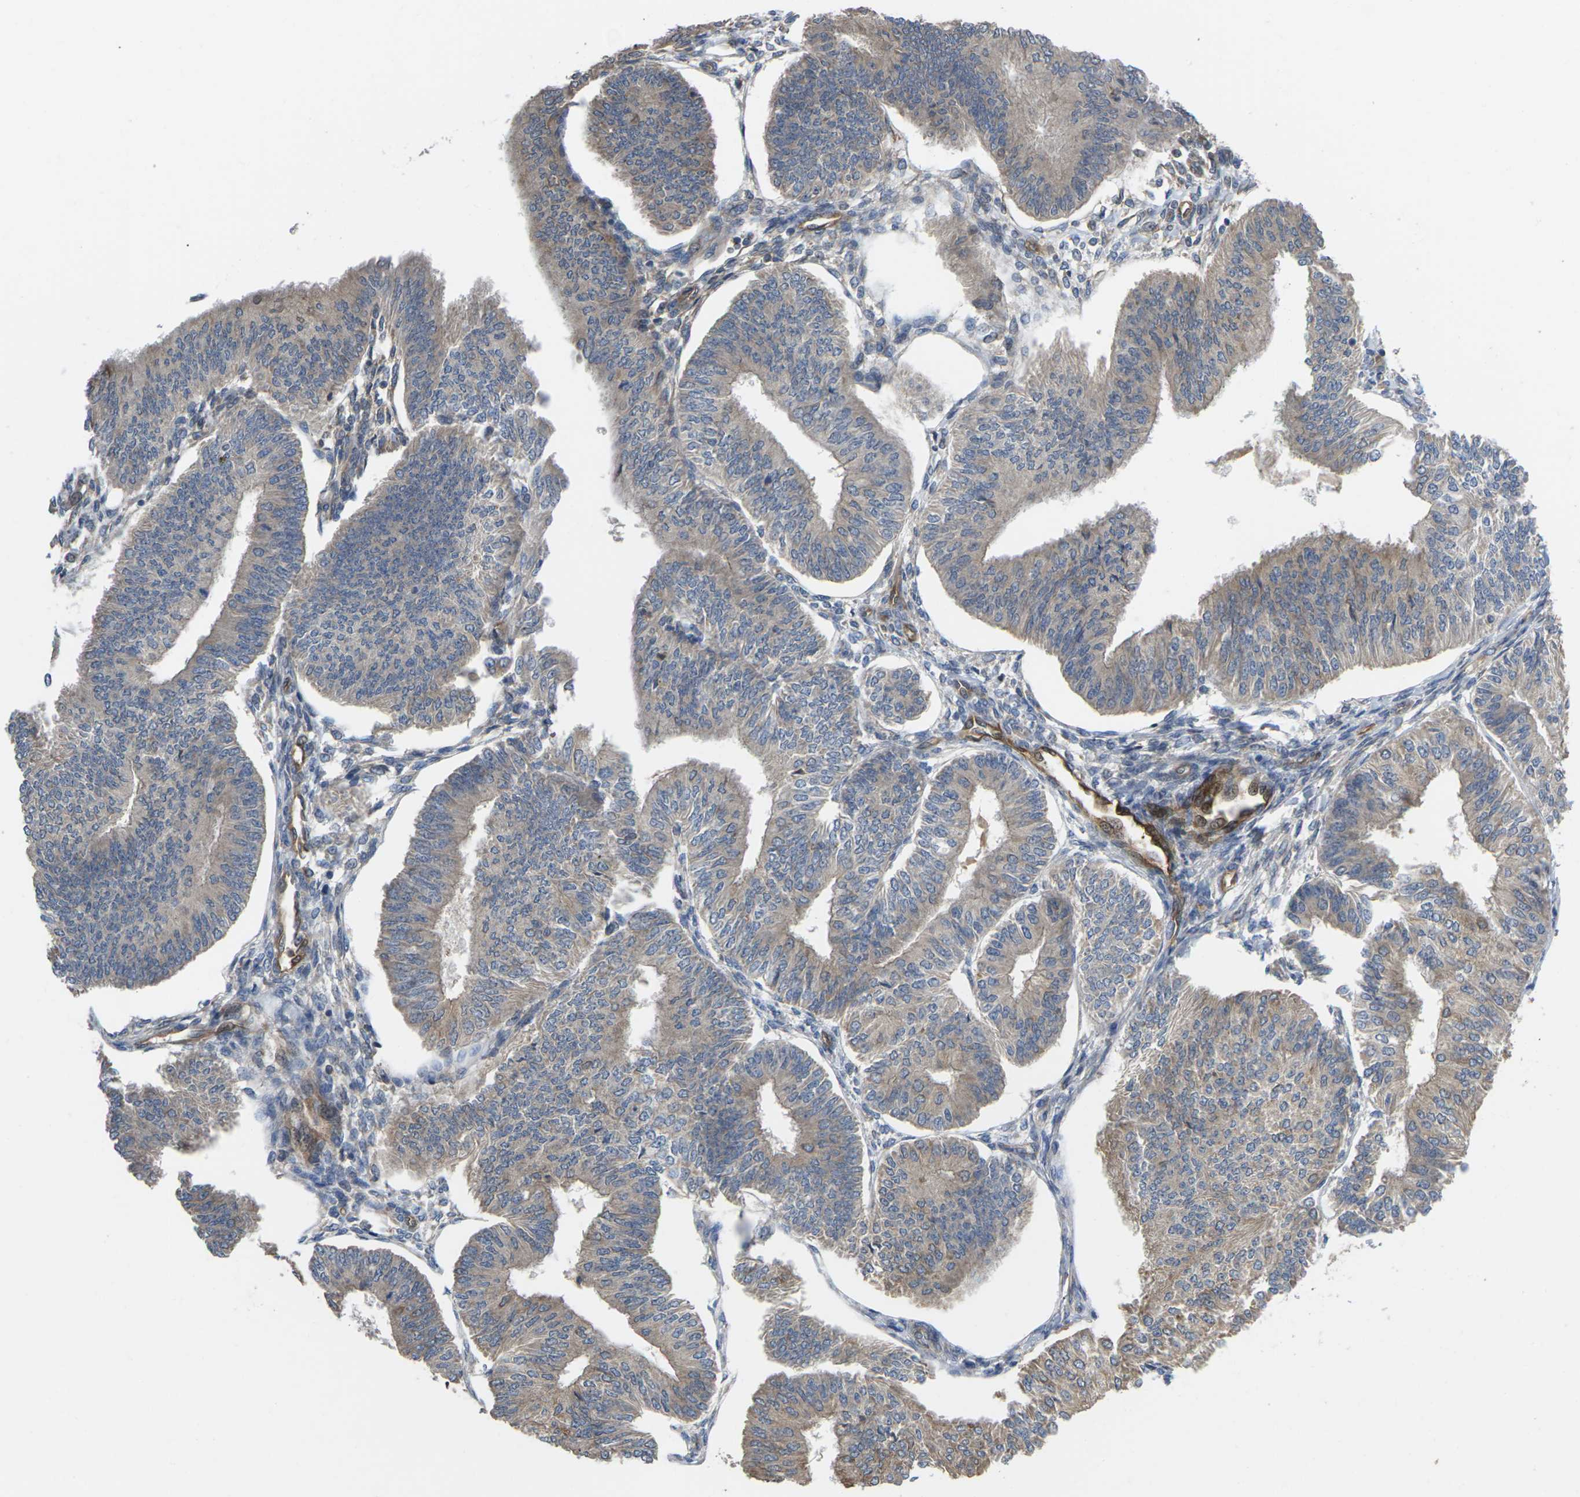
{"staining": {"intensity": "weak", "quantity": "<25%", "location": "cytoplasmic/membranous"}, "tissue": "endometrial cancer", "cell_type": "Tumor cells", "image_type": "cancer", "snomed": [{"axis": "morphology", "description": "Adenocarcinoma, NOS"}, {"axis": "topography", "description": "Endometrium"}], "caption": "Image shows no protein expression in tumor cells of endometrial cancer (adenocarcinoma) tissue.", "gene": "TIAM1", "patient": {"sex": "female", "age": 58}}